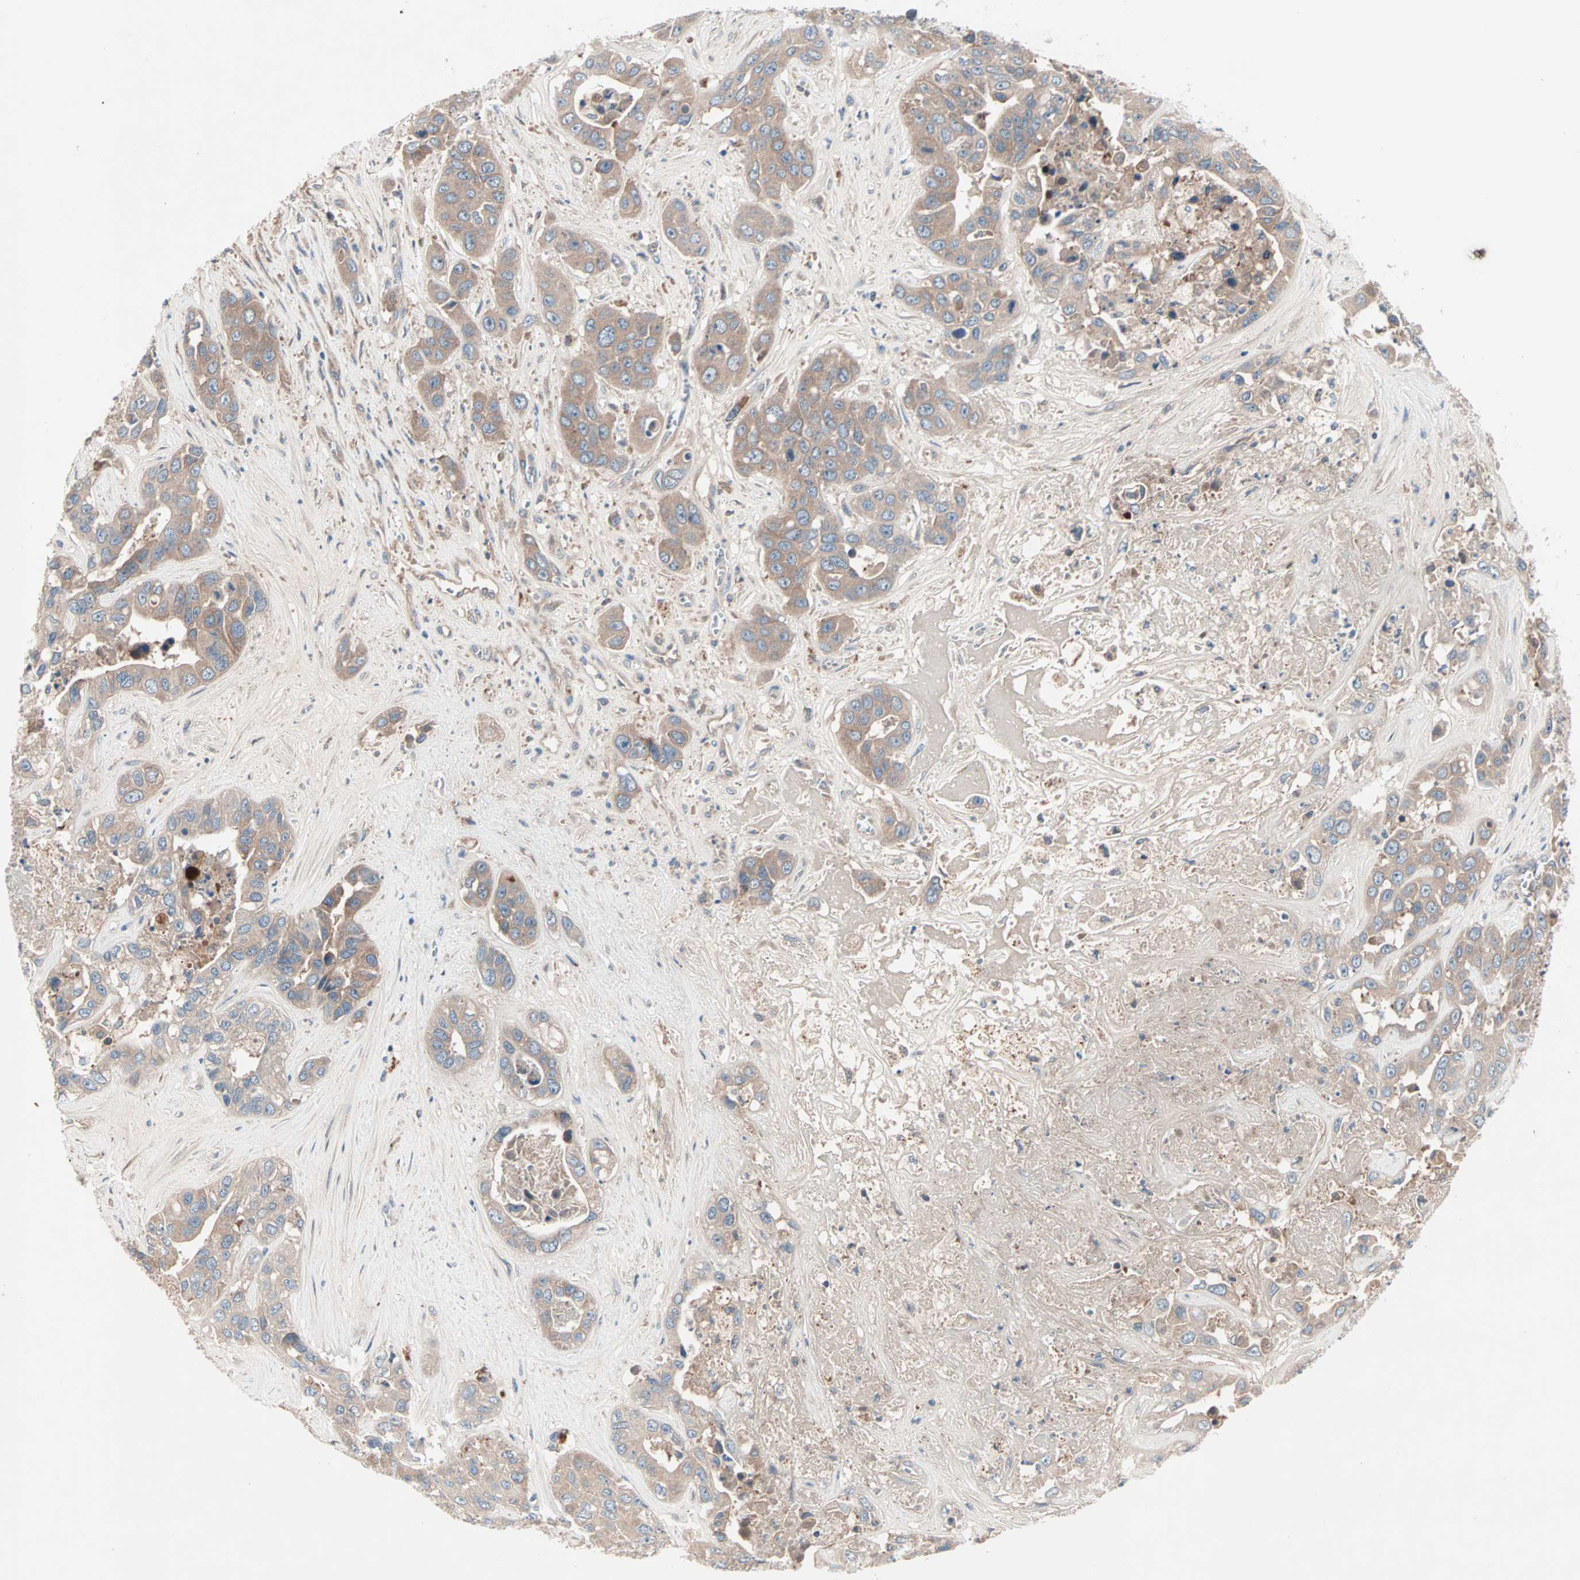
{"staining": {"intensity": "weak", "quantity": ">75%", "location": "cytoplasmic/membranous"}, "tissue": "liver cancer", "cell_type": "Tumor cells", "image_type": "cancer", "snomed": [{"axis": "morphology", "description": "Cholangiocarcinoma"}, {"axis": "topography", "description": "Liver"}], "caption": "A micrograph showing weak cytoplasmic/membranous expression in approximately >75% of tumor cells in liver cancer, as visualized by brown immunohistochemical staining.", "gene": "CAD", "patient": {"sex": "female", "age": 52}}